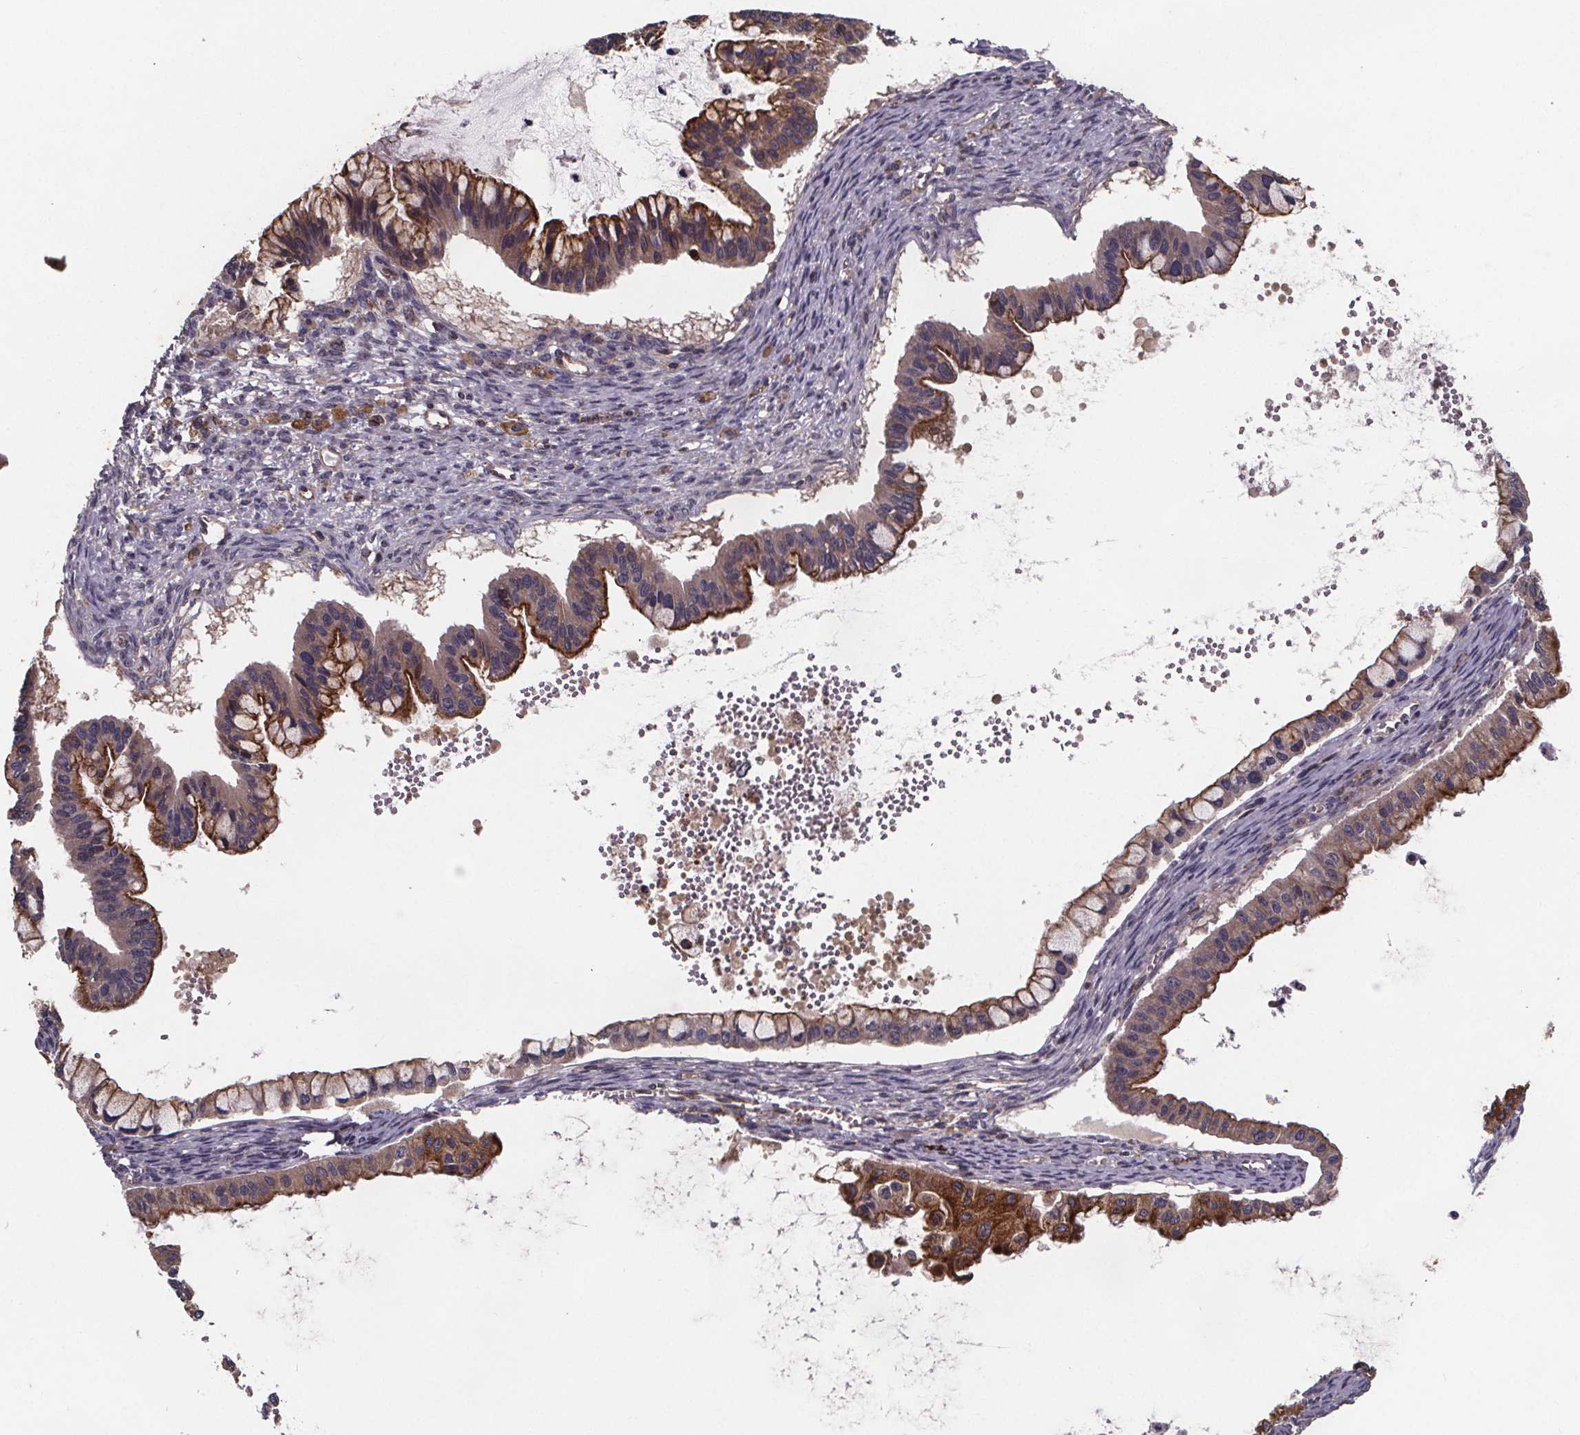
{"staining": {"intensity": "moderate", "quantity": "25%-75%", "location": "cytoplasmic/membranous"}, "tissue": "ovarian cancer", "cell_type": "Tumor cells", "image_type": "cancer", "snomed": [{"axis": "morphology", "description": "Cystadenocarcinoma, mucinous, NOS"}, {"axis": "topography", "description": "Ovary"}], "caption": "A histopathology image of ovarian cancer (mucinous cystadenocarcinoma) stained for a protein exhibits moderate cytoplasmic/membranous brown staining in tumor cells. Nuclei are stained in blue.", "gene": "FASTKD3", "patient": {"sex": "female", "age": 72}}